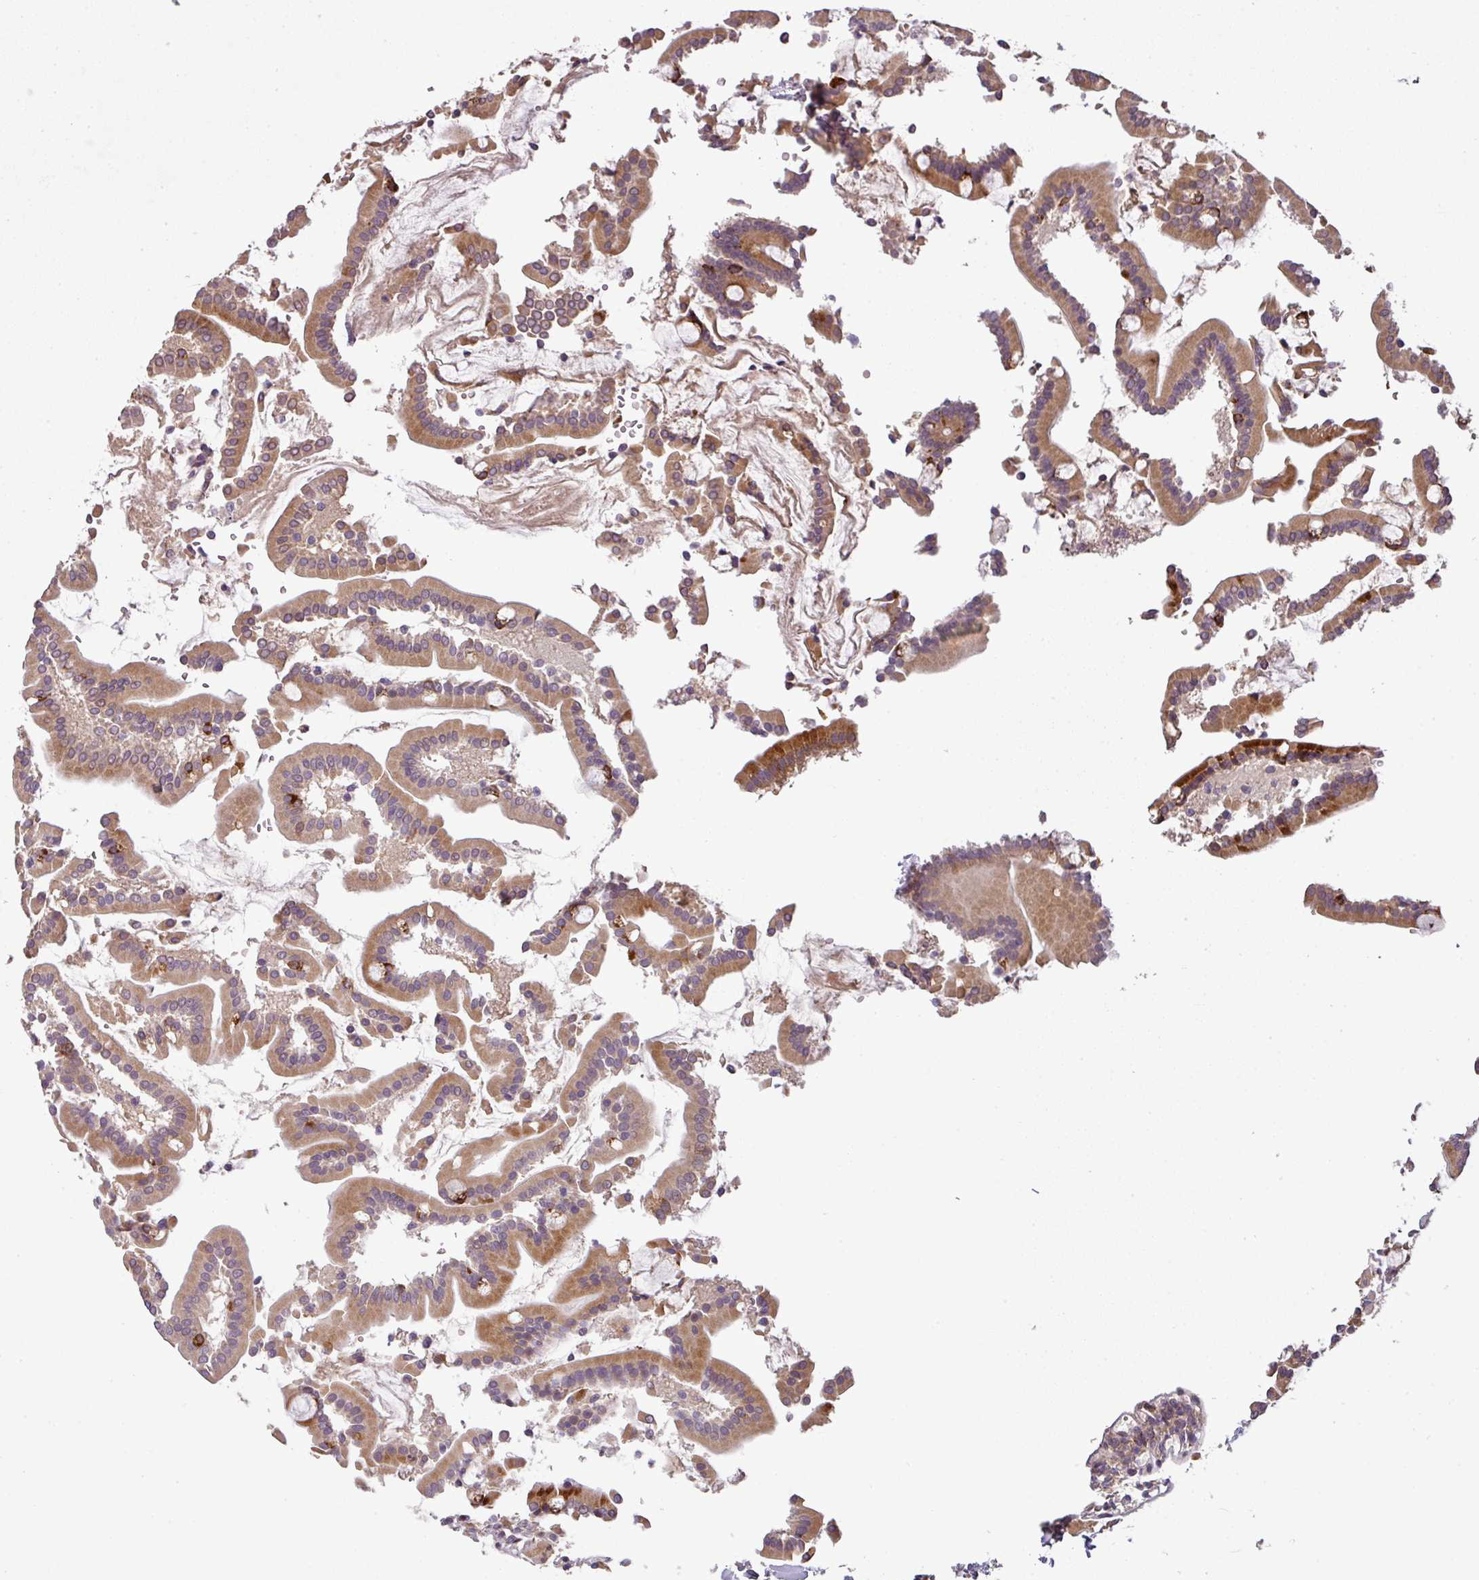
{"staining": {"intensity": "moderate", "quantity": "25%-75%", "location": "cytoplasmic/membranous"}, "tissue": "duodenum", "cell_type": "Glandular cells", "image_type": "normal", "snomed": [{"axis": "morphology", "description": "Normal tissue, NOS"}, {"axis": "topography", "description": "Duodenum"}], "caption": "Duodenum stained for a protein (brown) displays moderate cytoplasmic/membranous positive positivity in about 25%-75% of glandular cells.", "gene": "SPCS3", "patient": {"sex": "male", "age": 55}}